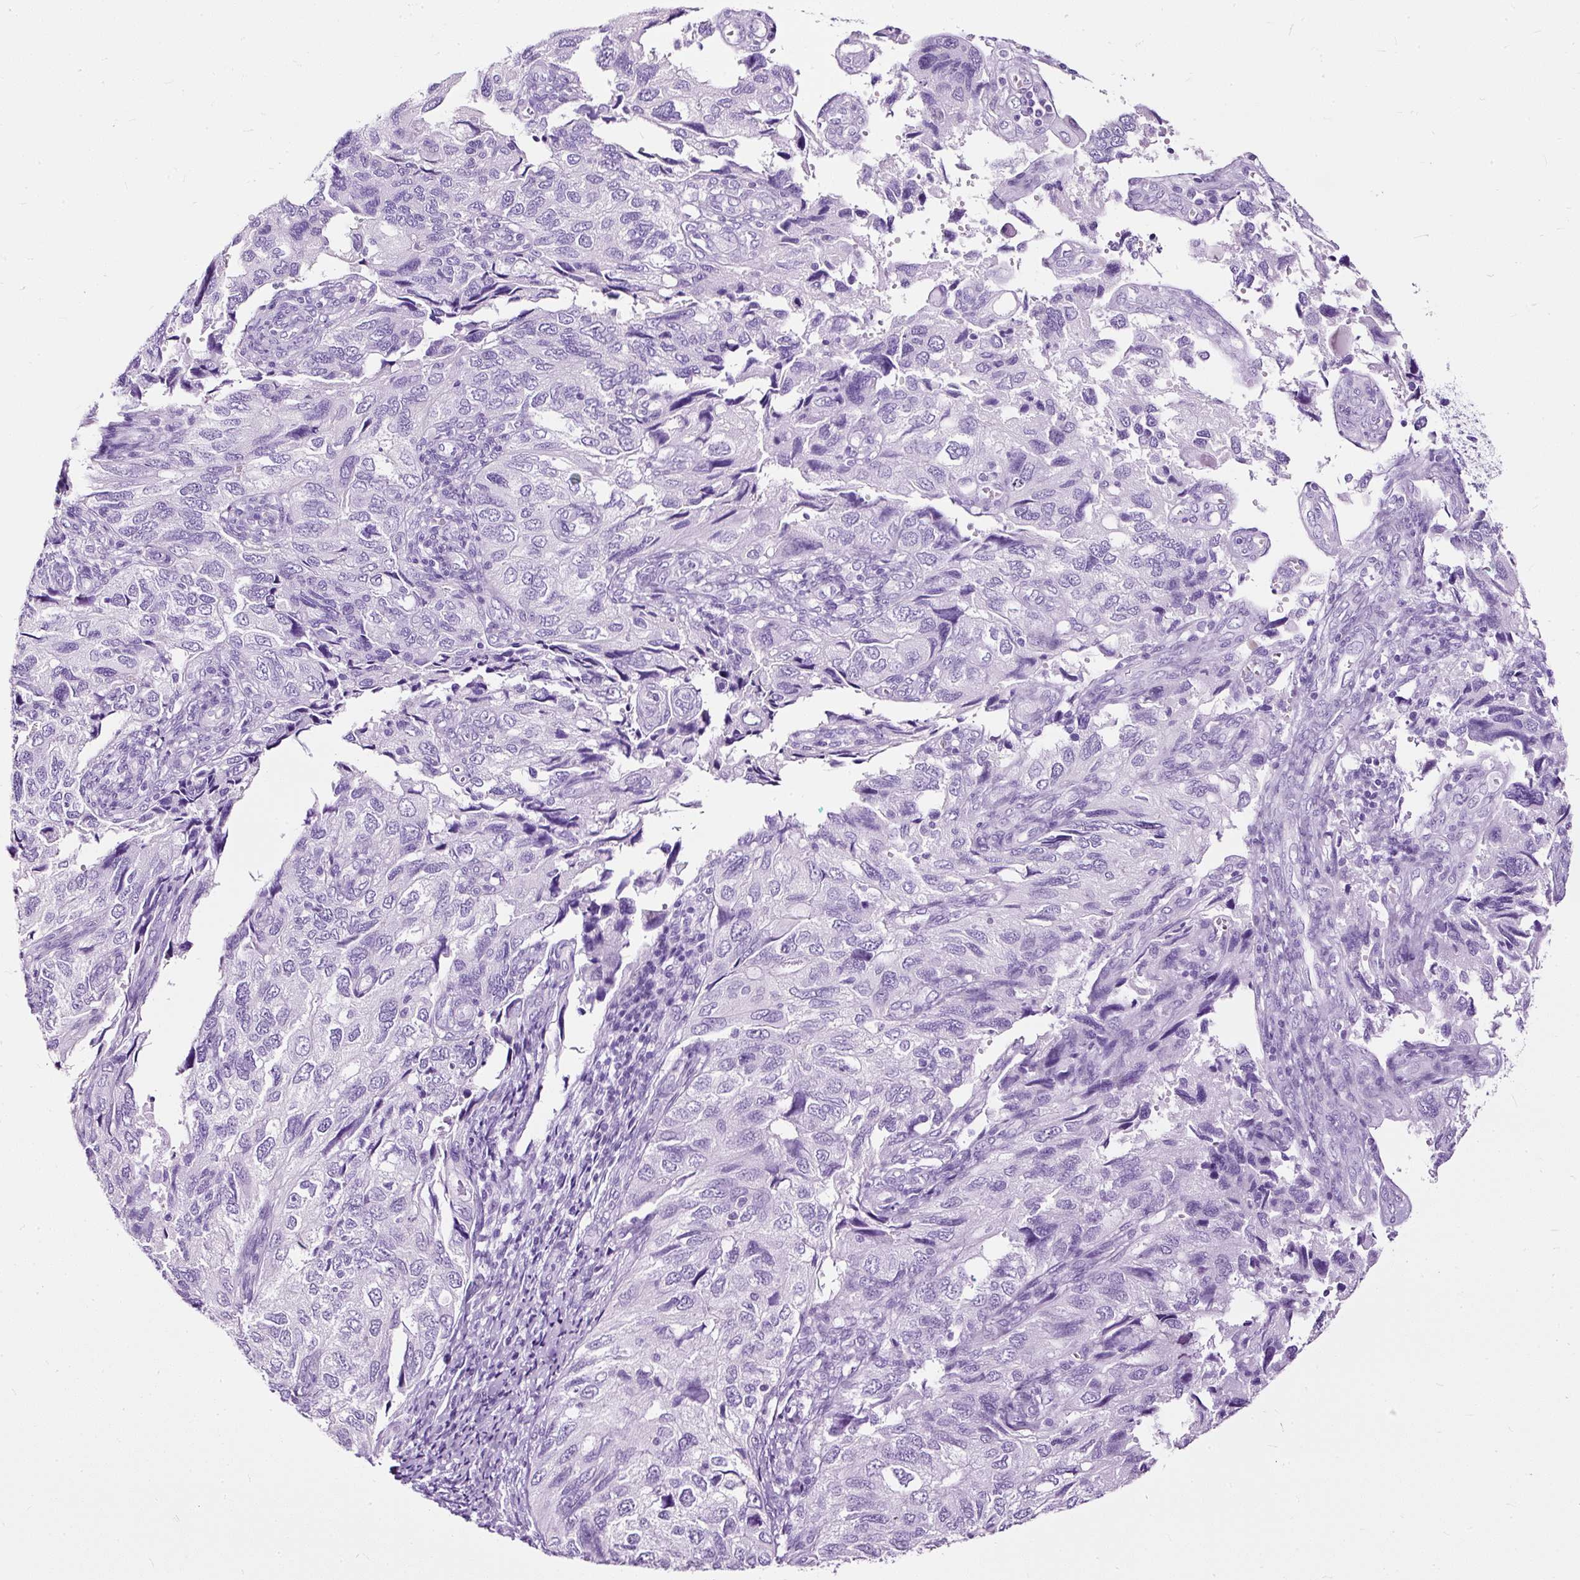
{"staining": {"intensity": "negative", "quantity": "none", "location": "none"}, "tissue": "endometrial cancer", "cell_type": "Tumor cells", "image_type": "cancer", "snomed": [{"axis": "morphology", "description": "Carcinoma, NOS"}, {"axis": "topography", "description": "Uterus"}], "caption": "DAB immunohistochemical staining of human endometrial carcinoma shows no significant expression in tumor cells.", "gene": "NTS", "patient": {"sex": "female", "age": 76}}